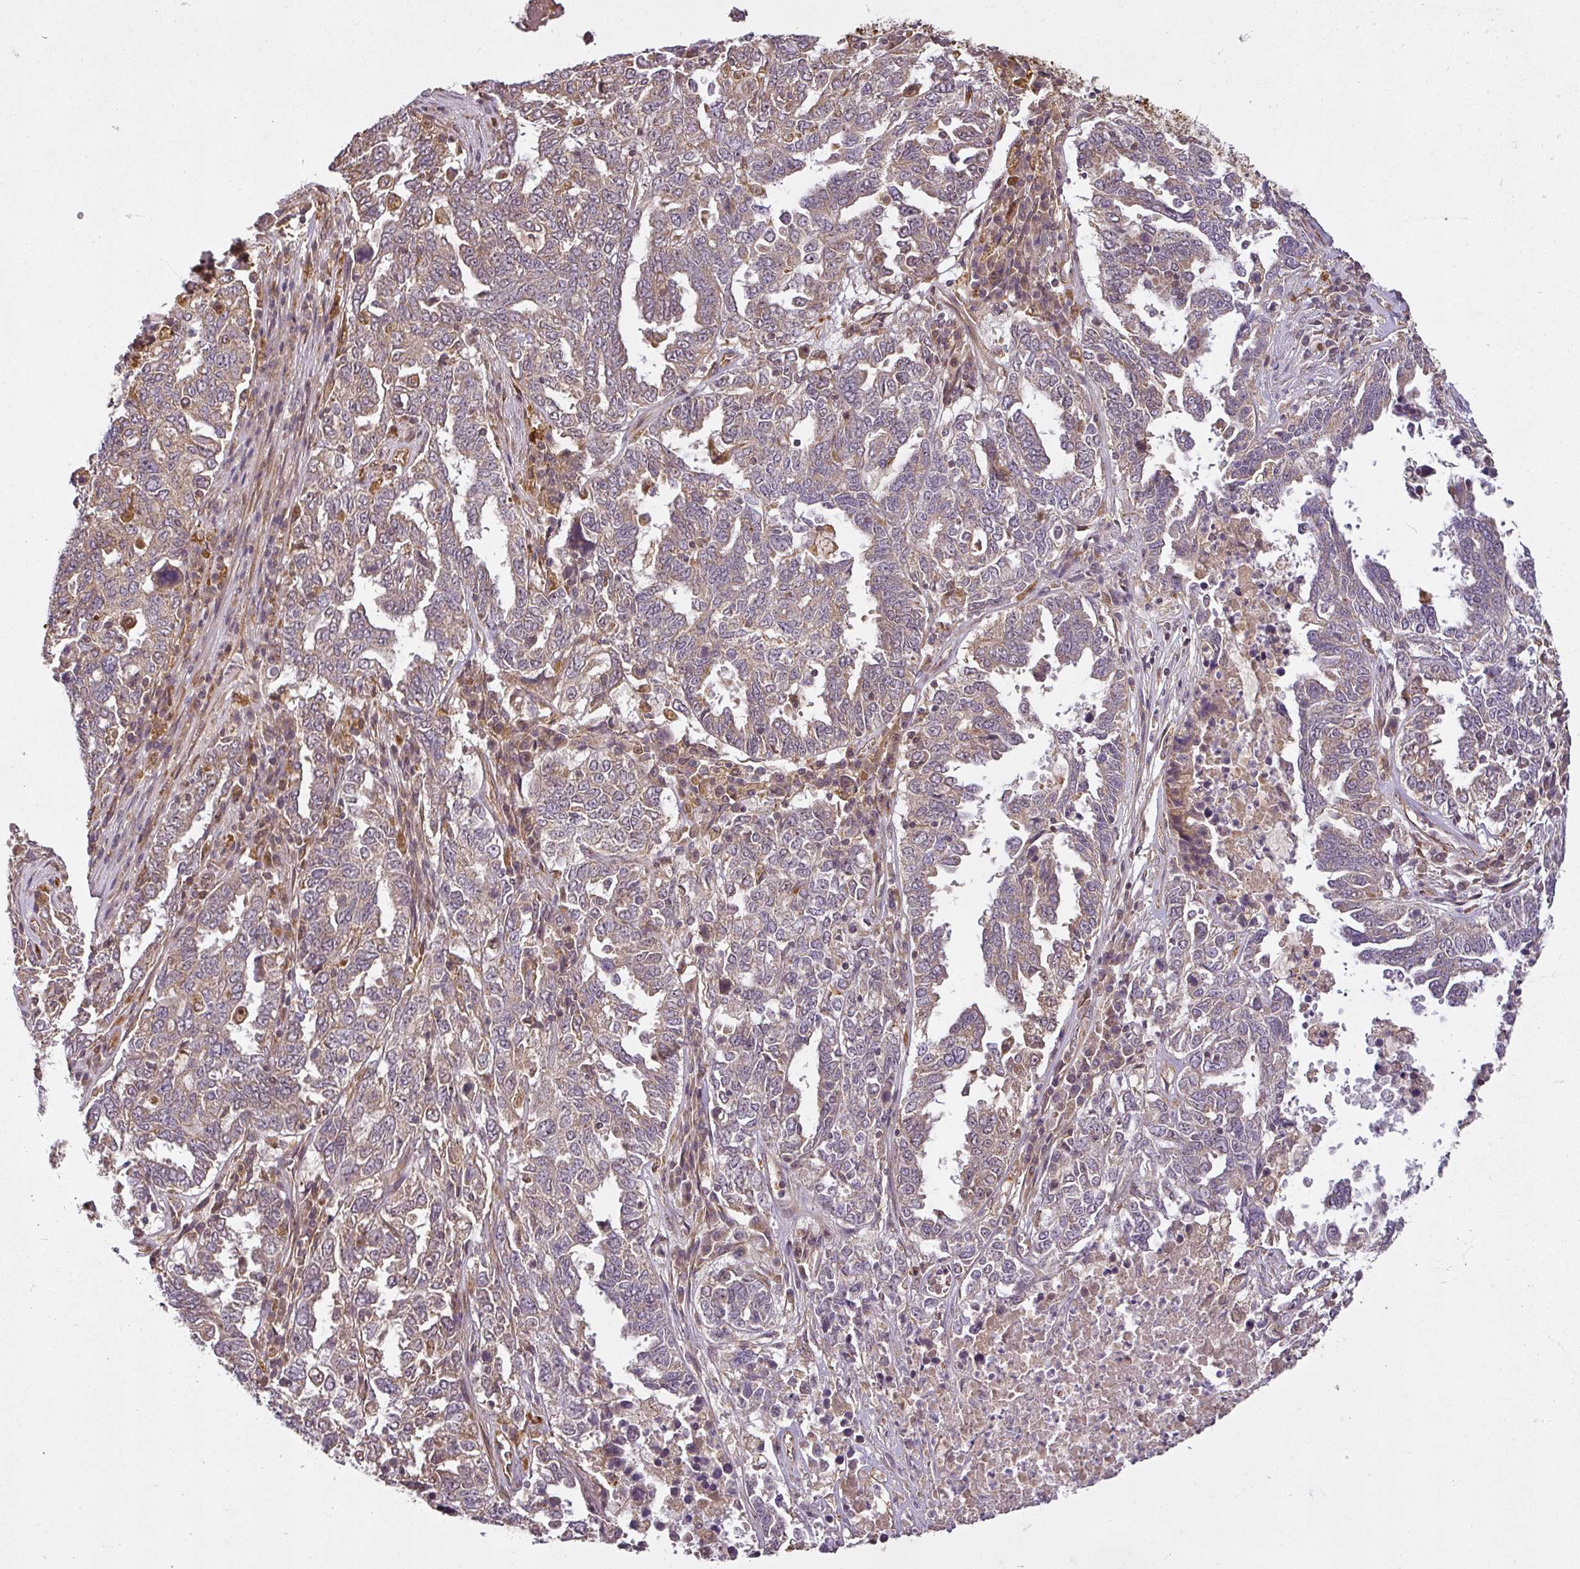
{"staining": {"intensity": "weak", "quantity": "25%-75%", "location": "cytoplasmic/membranous"}, "tissue": "ovarian cancer", "cell_type": "Tumor cells", "image_type": "cancer", "snomed": [{"axis": "morphology", "description": "Carcinoma, endometroid"}, {"axis": "topography", "description": "Ovary"}], "caption": "DAB (3,3'-diaminobenzidine) immunohistochemical staining of human ovarian cancer (endometroid carcinoma) exhibits weak cytoplasmic/membranous protein staining in about 25%-75% of tumor cells.", "gene": "DIMT1", "patient": {"sex": "female", "age": 62}}